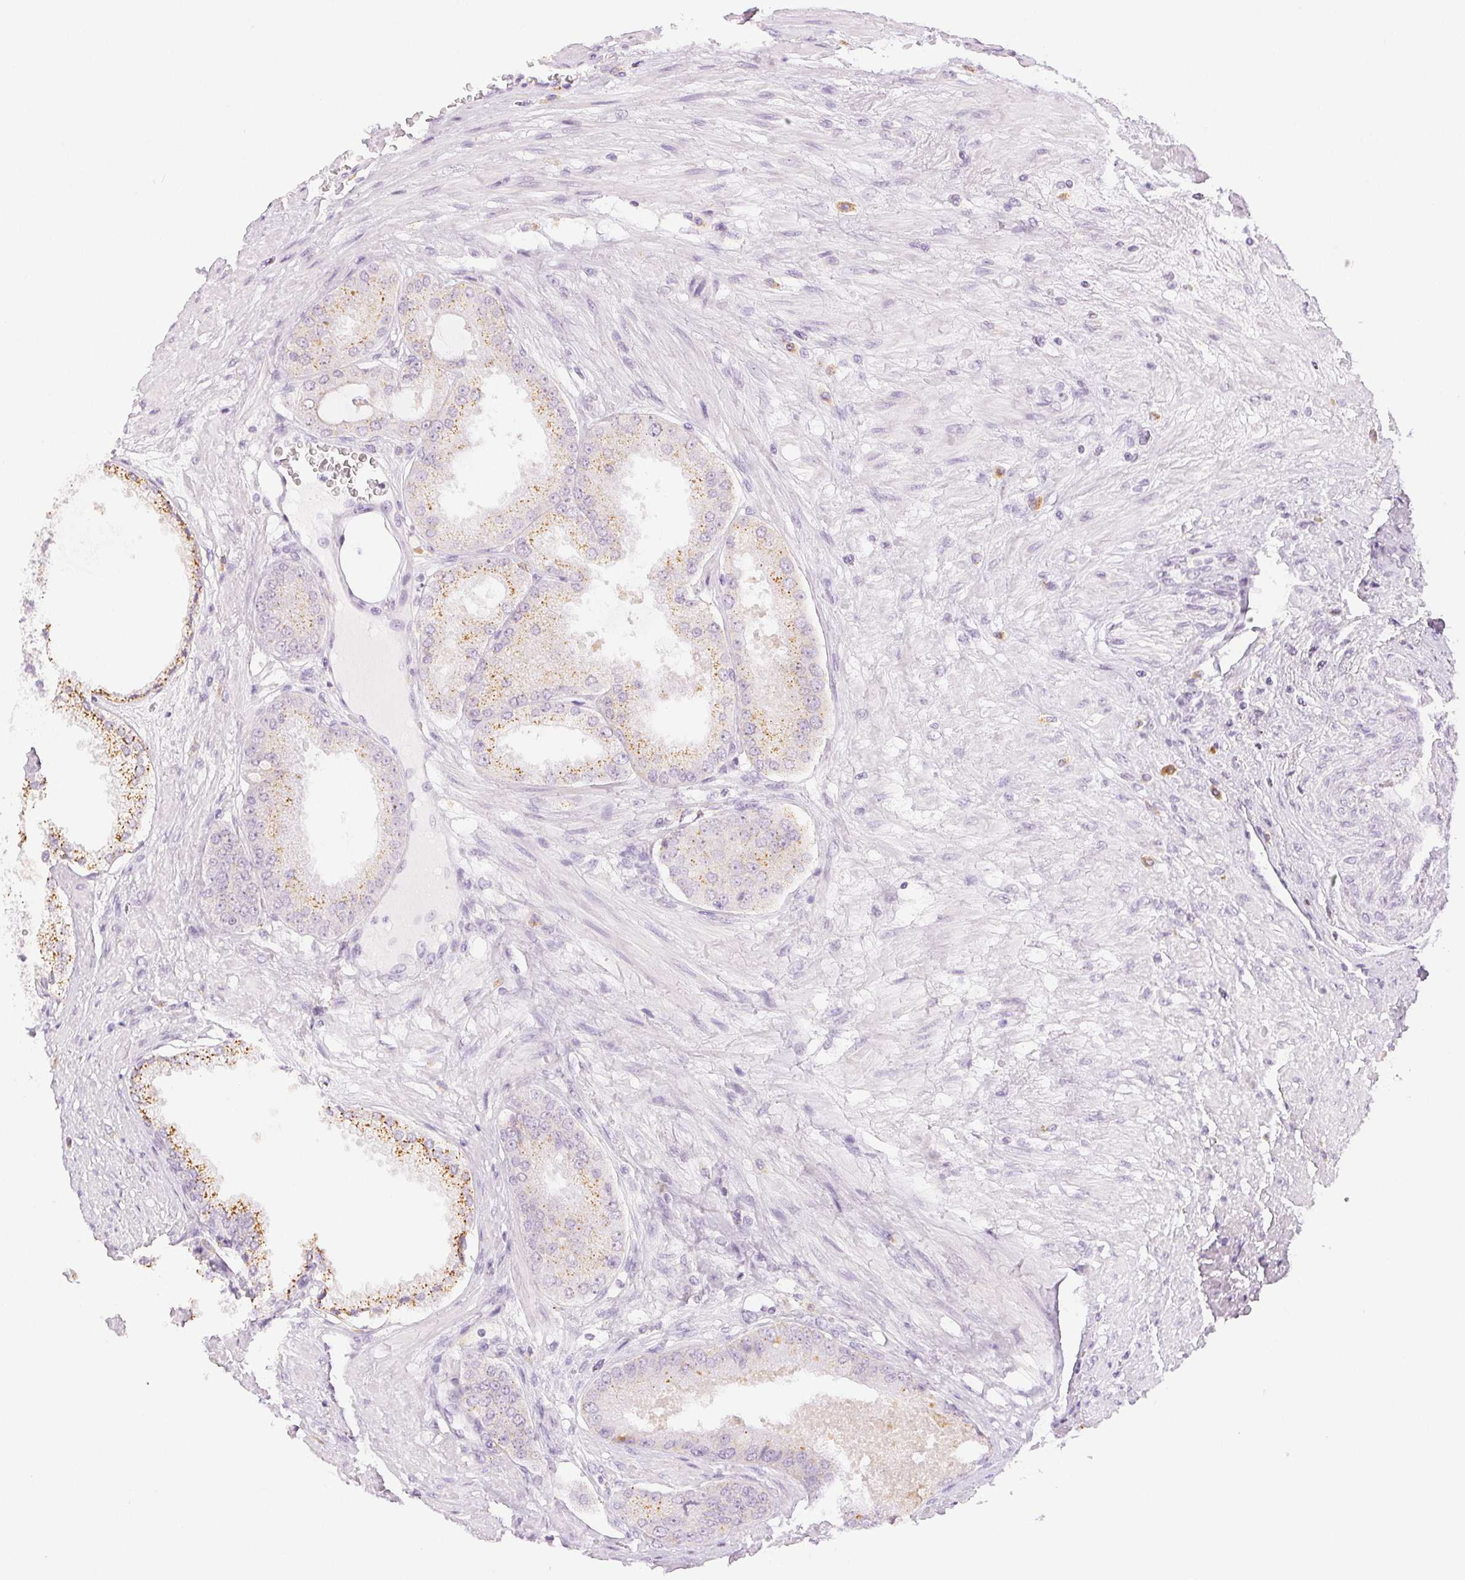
{"staining": {"intensity": "weak", "quantity": "<25%", "location": "cytoplasmic/membranous"}, "tissue": "prostate cancer", "cell_type": "Tumor cells", "image_type": "cancer", "snomed": [{"axis": "morphology", "description": "Adenocarcinoma, High grade"}, {"axis": "topography", "description": "Prostate"}], "caption": "Photomicrograph shows no significant protein staining in tumor cells of prostate adenocarcinoma (high-grade). The staining is performed using DAB brown chromogen with nuclei counter-stained in using hematoxylin.", "gene": "SLC5A2", "patient": {"sex": "male", "age": 71}}